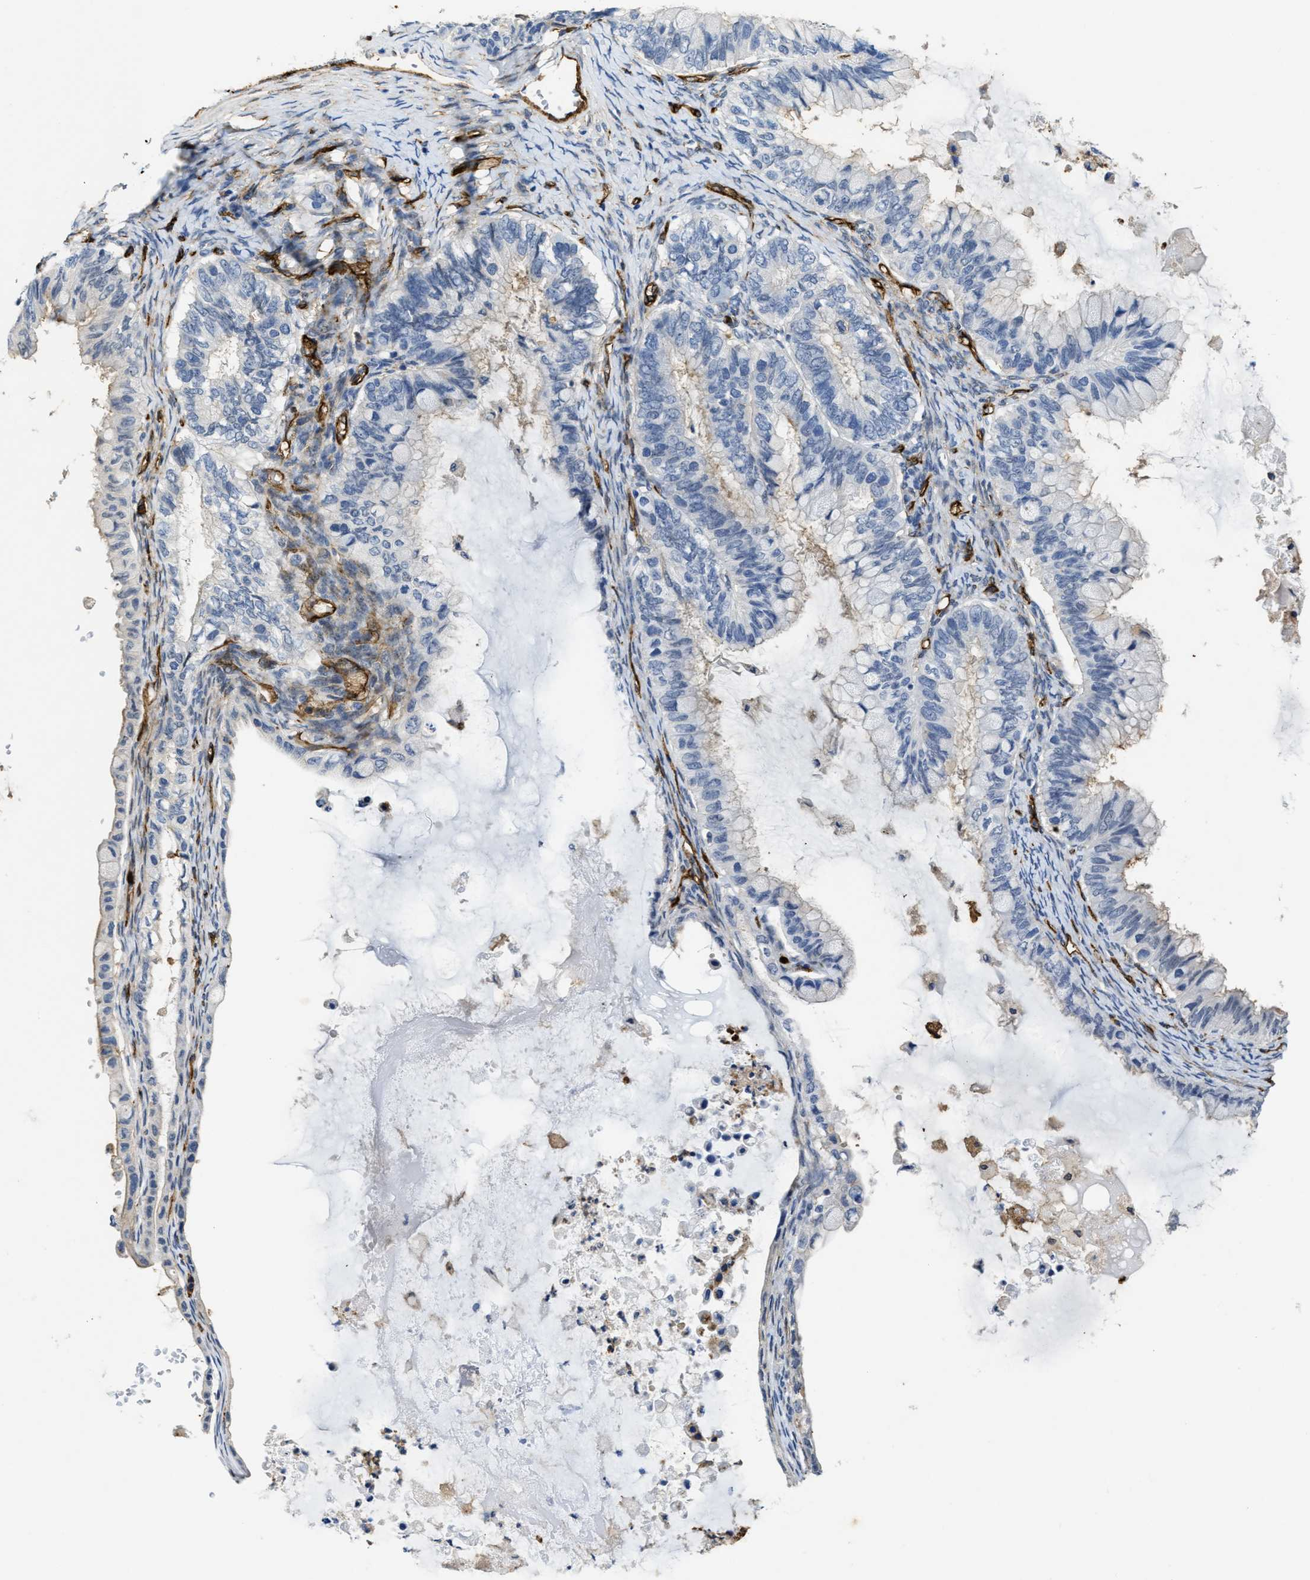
{"staining": {"intensity": "weak", "quantity": "<25%", "location": "cytoplasmic/membranous"}, "tissue": "ovarian cancer", "cell_type": "Tumor cells", "image_type": "cancer", "snomed": [{"axis": "morphology", "description": "Cystadenocarcinoma, mucinous, NOS"}, {"axis": "topography", "description": "Ovary"}], "caption": "Micrograph shows no protein positivity in tumor cells of mucinous cystadenocarcinoma (ovarian) tissue.", "gene": "NAB1", "patient": {"sex": "female", "age": 80}}